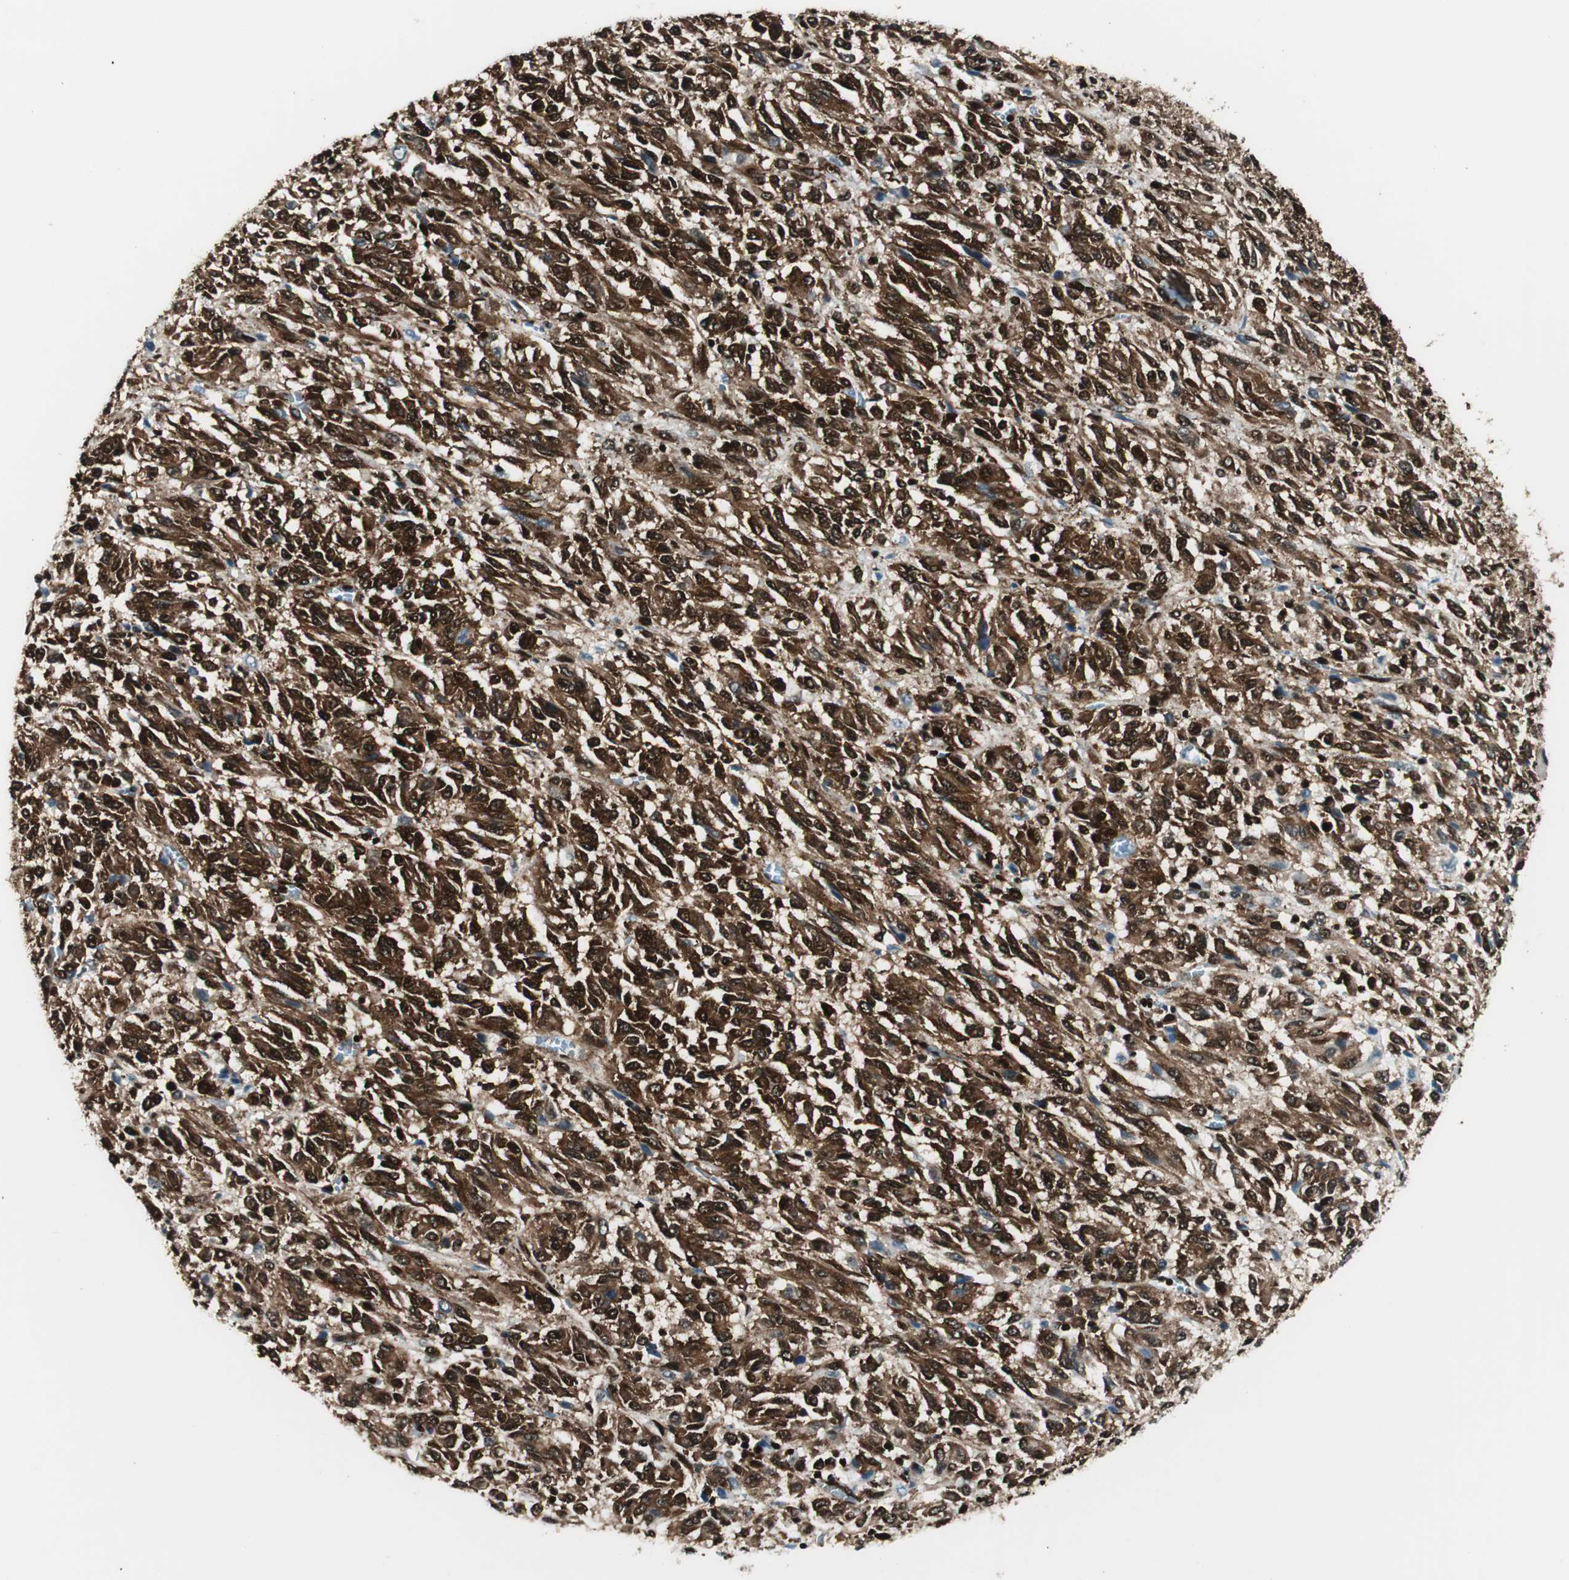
{"staining": {"intensity": "strong", "quantity": ">75%", "location": "cytoplasmic/membranous,nuclear"}, "tissue": "melanoma", "cell_type": "Tumor cells", "image_type": "cancer", "snomed": [{"axis": "morphology", "description": "Malignant melanoma, Metastatic site"}, {"axis": "topography", "description": "Lung"}], "caption": "IHC image of melanoma stained for a protein (brown), which shows high levels of strong cytoplasmic/membranous and nuclear staining in approximately >75% of tumor cells.", "gene": "EWSR1", "patient": {"sex": "male", "age": 64}}